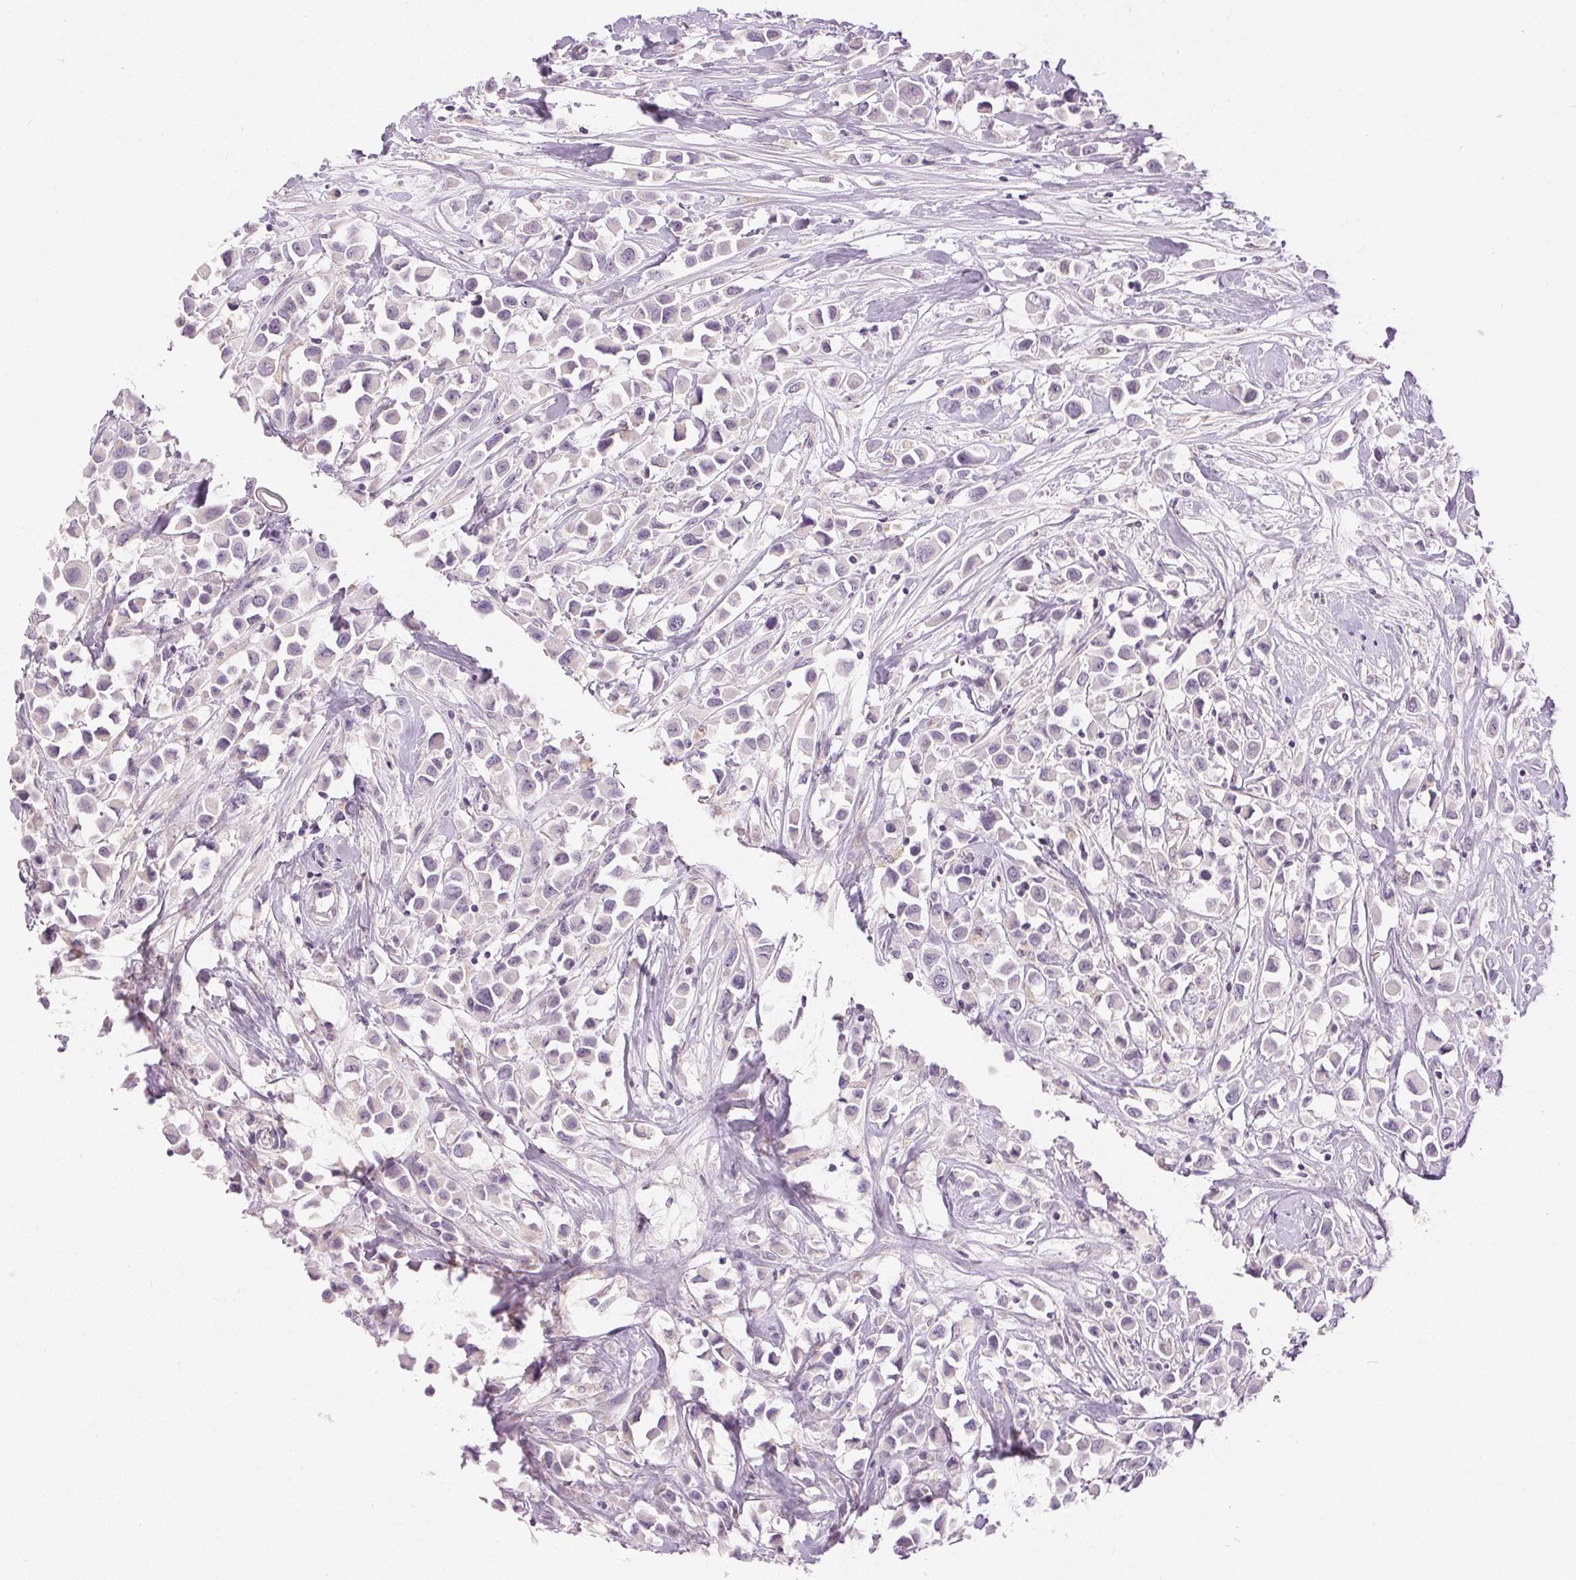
{"staining": {"intensity": "negative", "quantity": "none", "location": "none"}, "tissue": "breast cancer", "cell_type": "Tumor cells", "image_type": "cancer", "snomed": [{"axis": "morphology", "description": "Duct carcinoma"}, {"axis": "topography", "description": "Breast"}], "caption": "Immunohistochemistry (IHC) of human breast cancer exhibits no positivity in tumor cells.", "gene": "DSG3", "patient": {"sex": "female", "age": 61}}